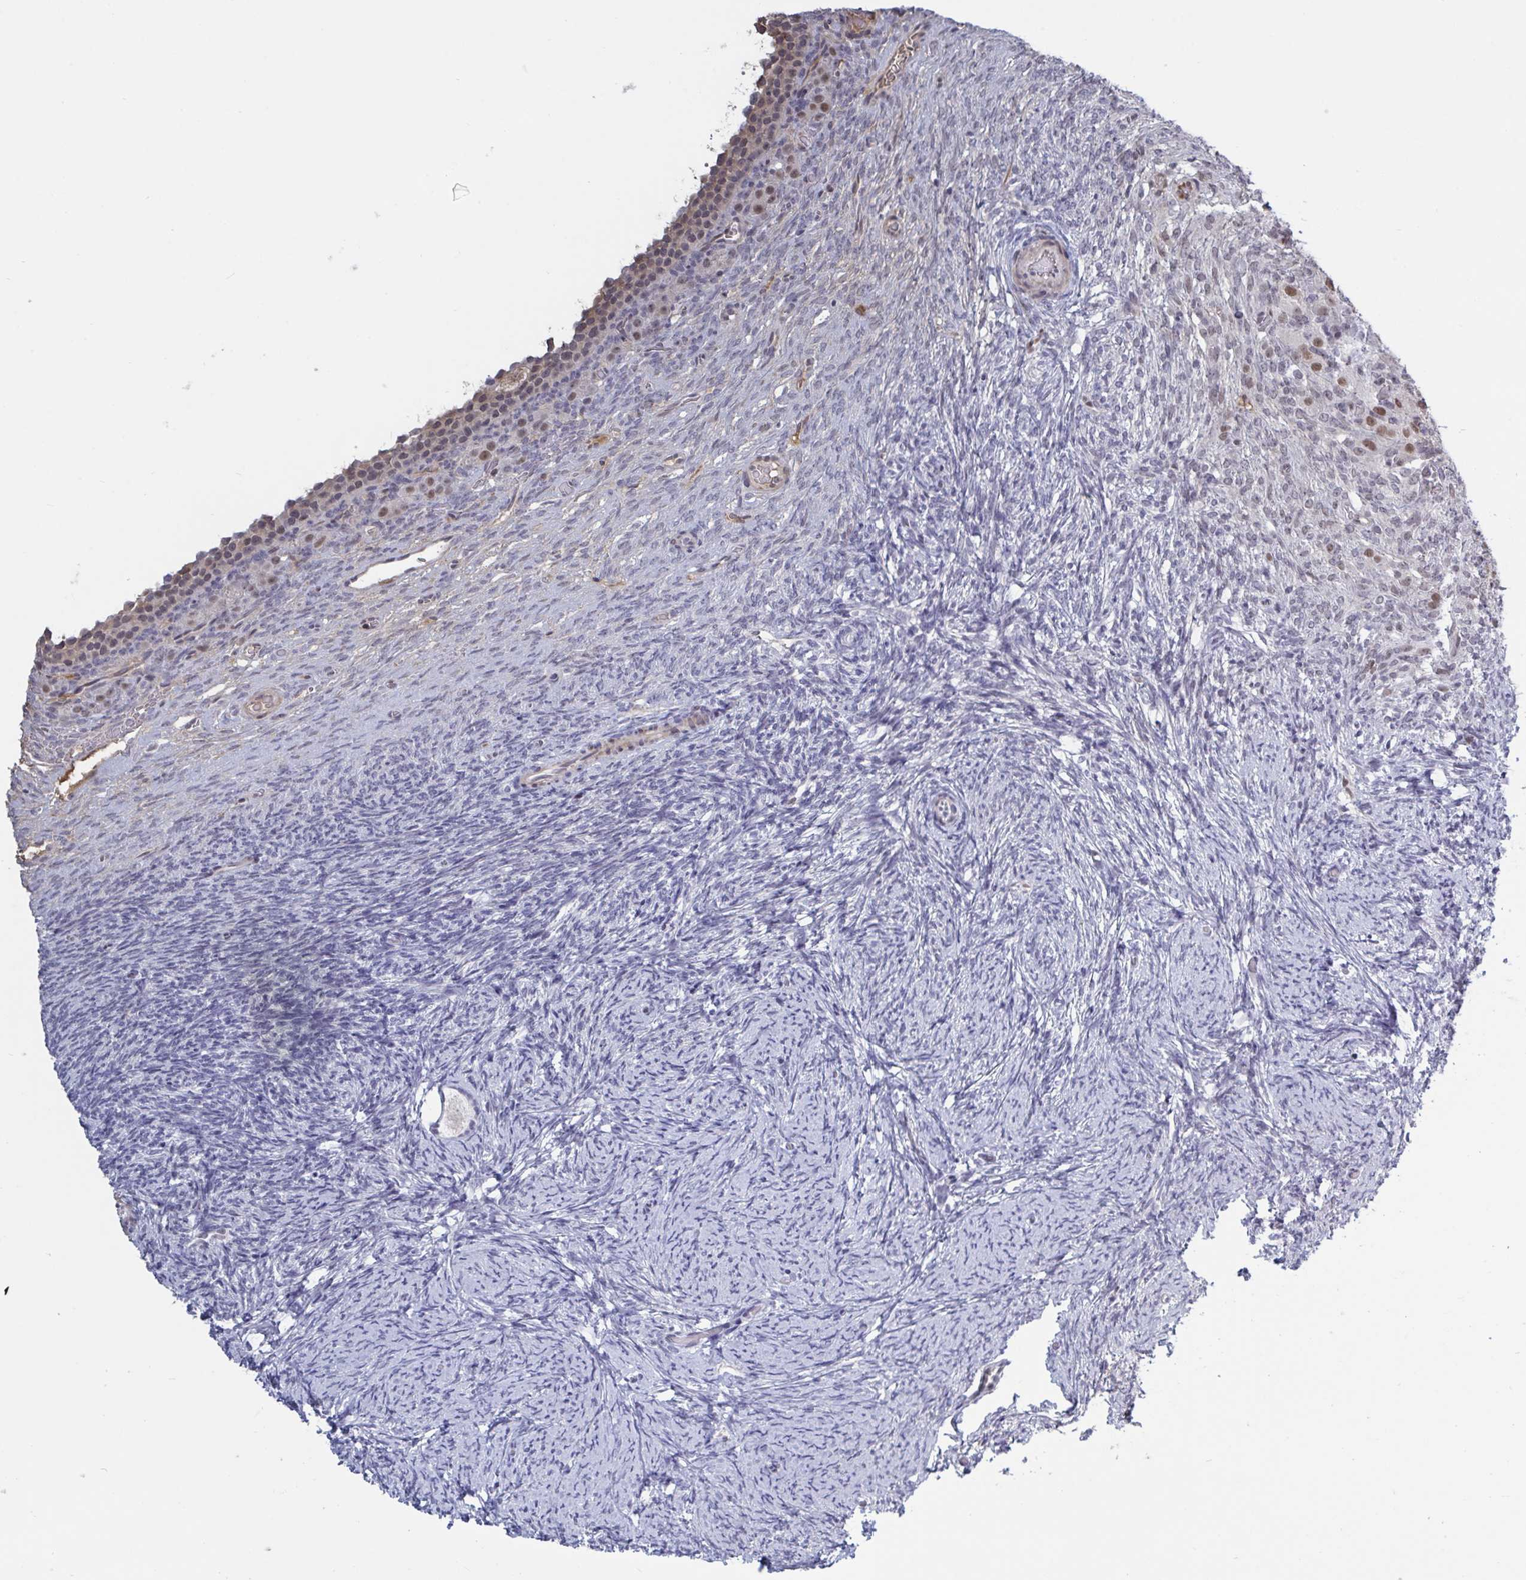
{"staining": {"intensity": "negative", "quantity": "none", "location": "none"}, "tissue": "ovary", "cell_type": "Follicle cells", "image_type": "normal", "snomed": [{"axis": "morphology", "description": "Normal tissue, NOS"}, {"axis": "topography", "description": "Ovary"}], "caption": "This is a micrograph of immunohistochemistry (IHC) staining of normal ovary, which shows no staining in follicle cells.", "gene": "BCL7B", "patient": {"sex": "female", "age": 34}}